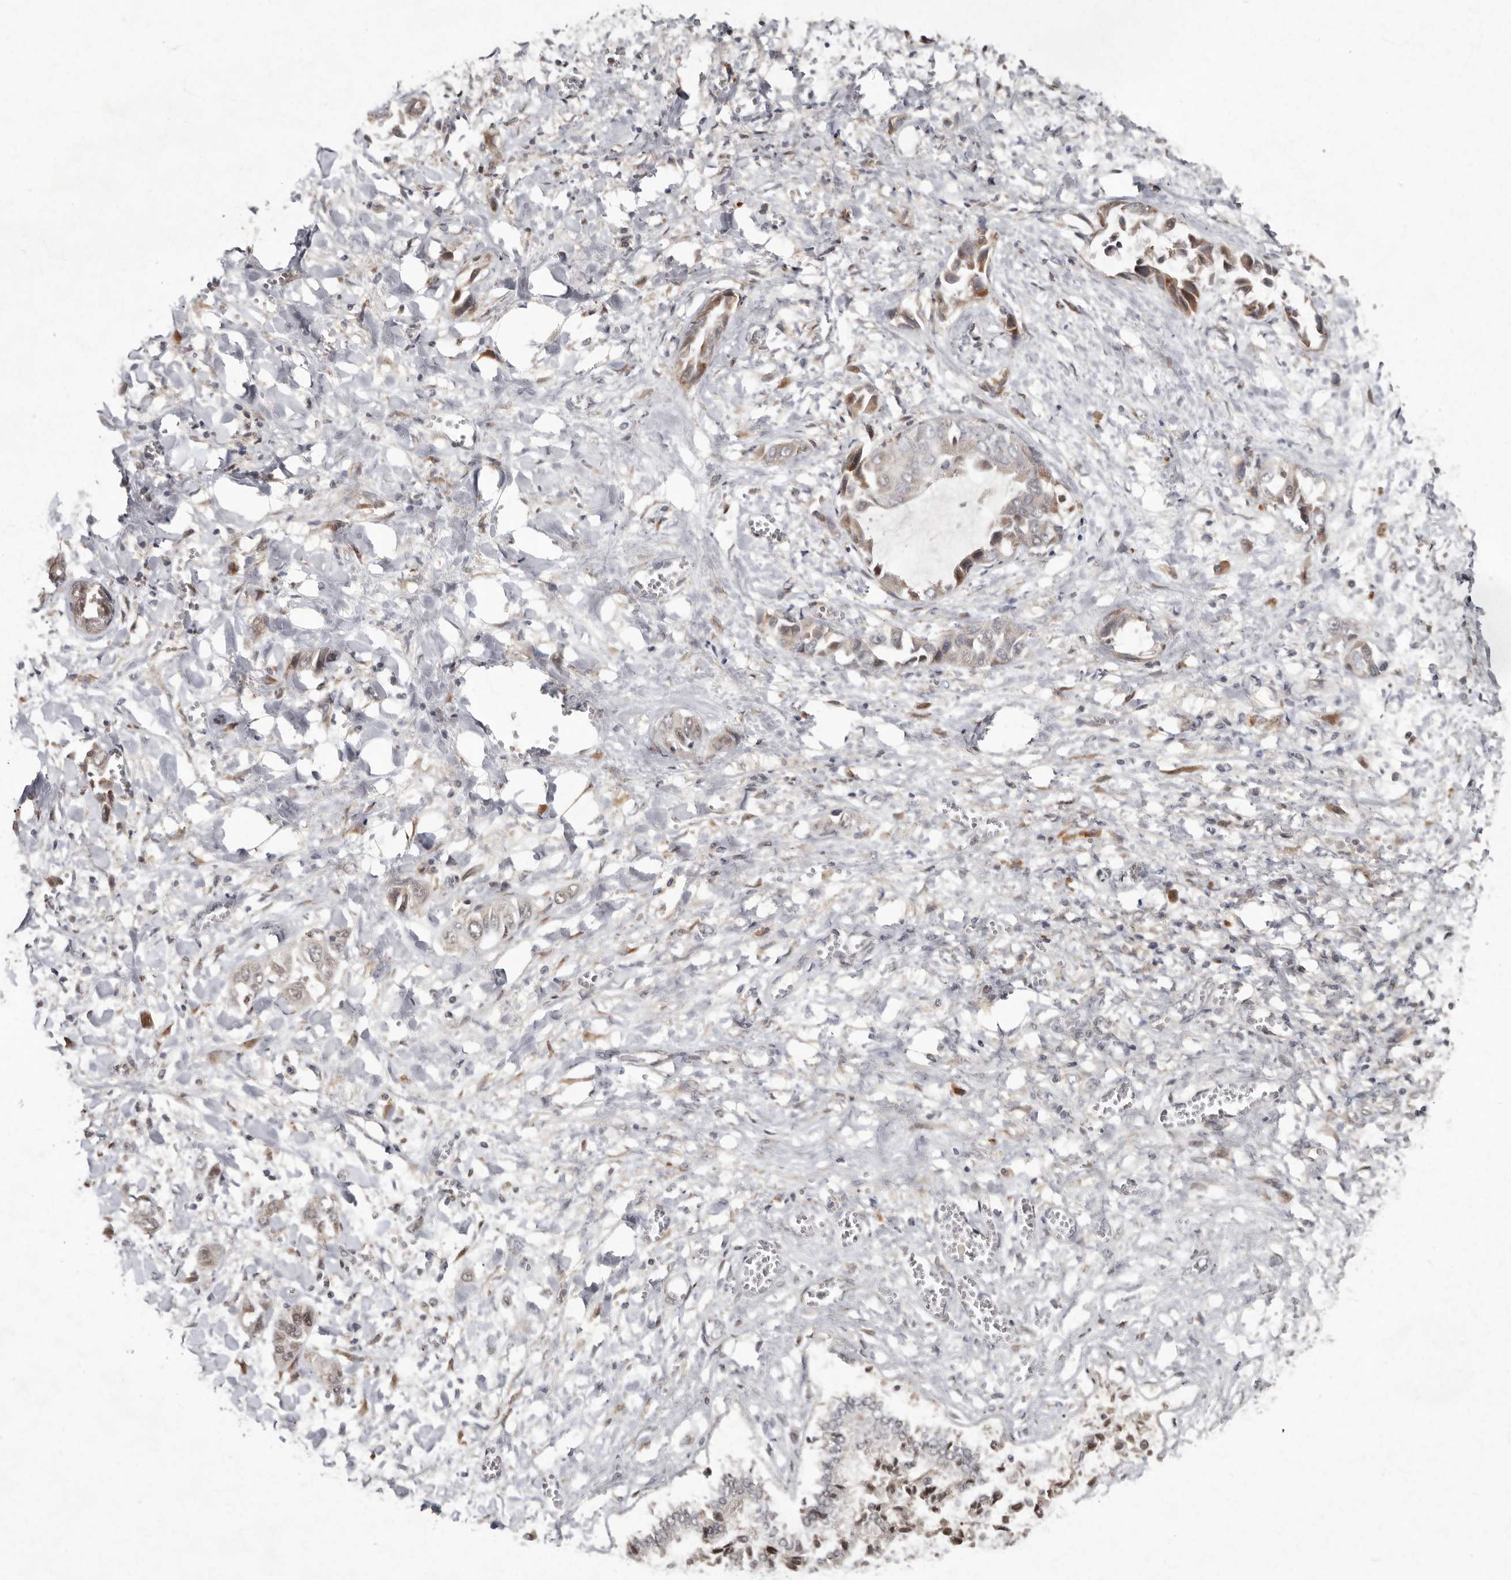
{"staining": {"intensity": "weak", "quantity": "25%-75%", "location": "cytoplasmic/membranous"}, "tissue": "liver cancer", "cell_type": "Tumor cells", "image_type": "cancer", "snomed": [{"axis": "morphology", "description": "Cholangiocarcinoma"}, {"axis": "topography", "description": "Liver"}], "caption": "A brown stain highlights weak cytoplasmic/membranous positivity of a protein in human liver cancer tumor cells.", "gene": "LRGUK", "patient": {"sex": "female", "age": 52}}